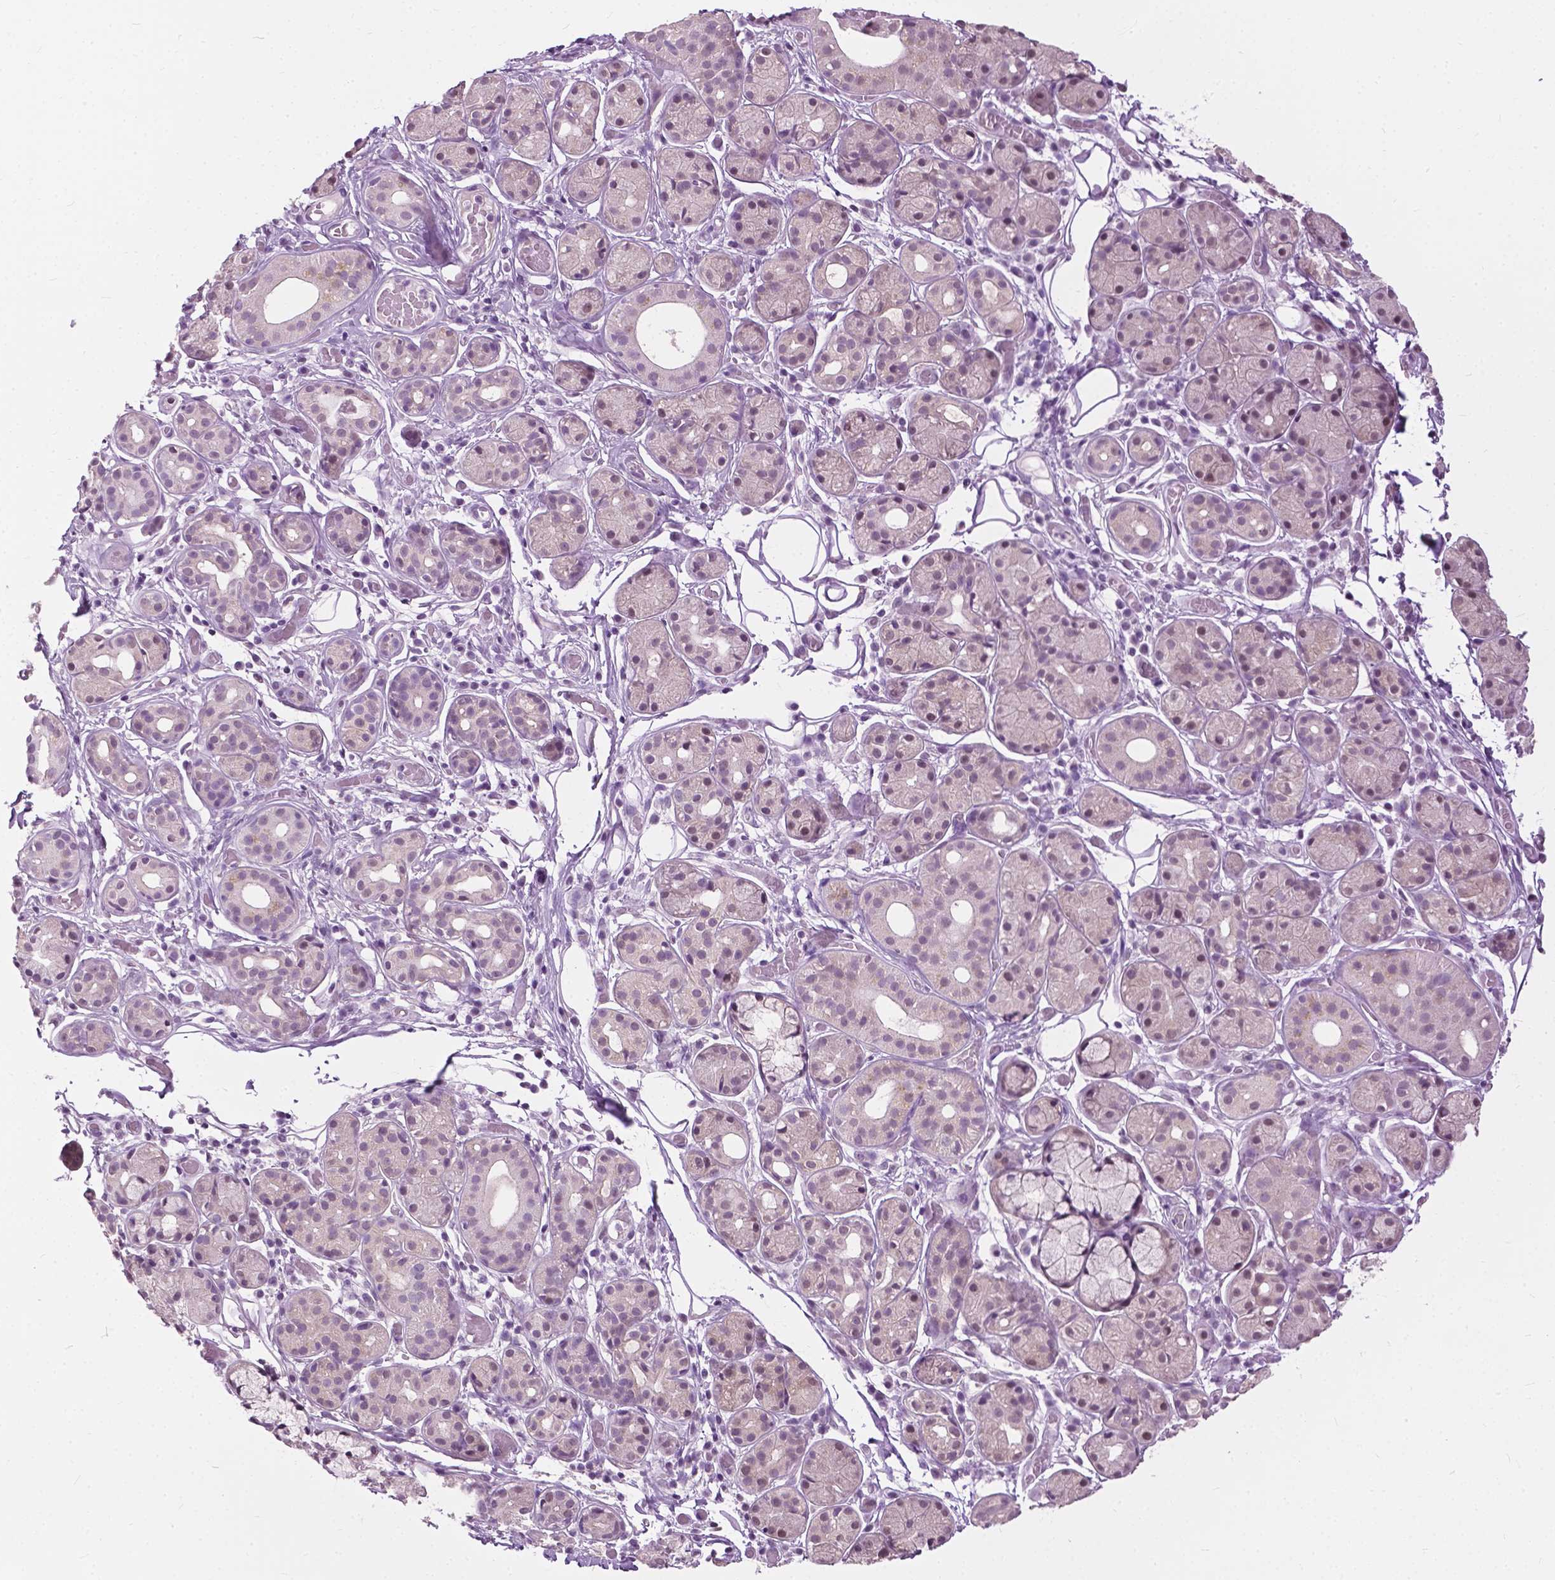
{"staining": {"intensity": "negative", "quantity": "none", "location": "none"}, "tissue": "salivary gland", "cell_type": "Glandular cells", "image_type": "normal", "snomed": [{"axis": "morphology", "description": "Normal tissue, NOS"}, {"axis": "topography", "description": "Salivary gland"}, {"axis": "topography", "description": "Peripheral nerve tissue"}], "caption": "Glandular cells show no significant protein positivity in benign salivary gland. (DAB IHC with hematoxylin counter stain).", "gene": "GPR37L1", "patient": {"sex": "male", "age": 71}}